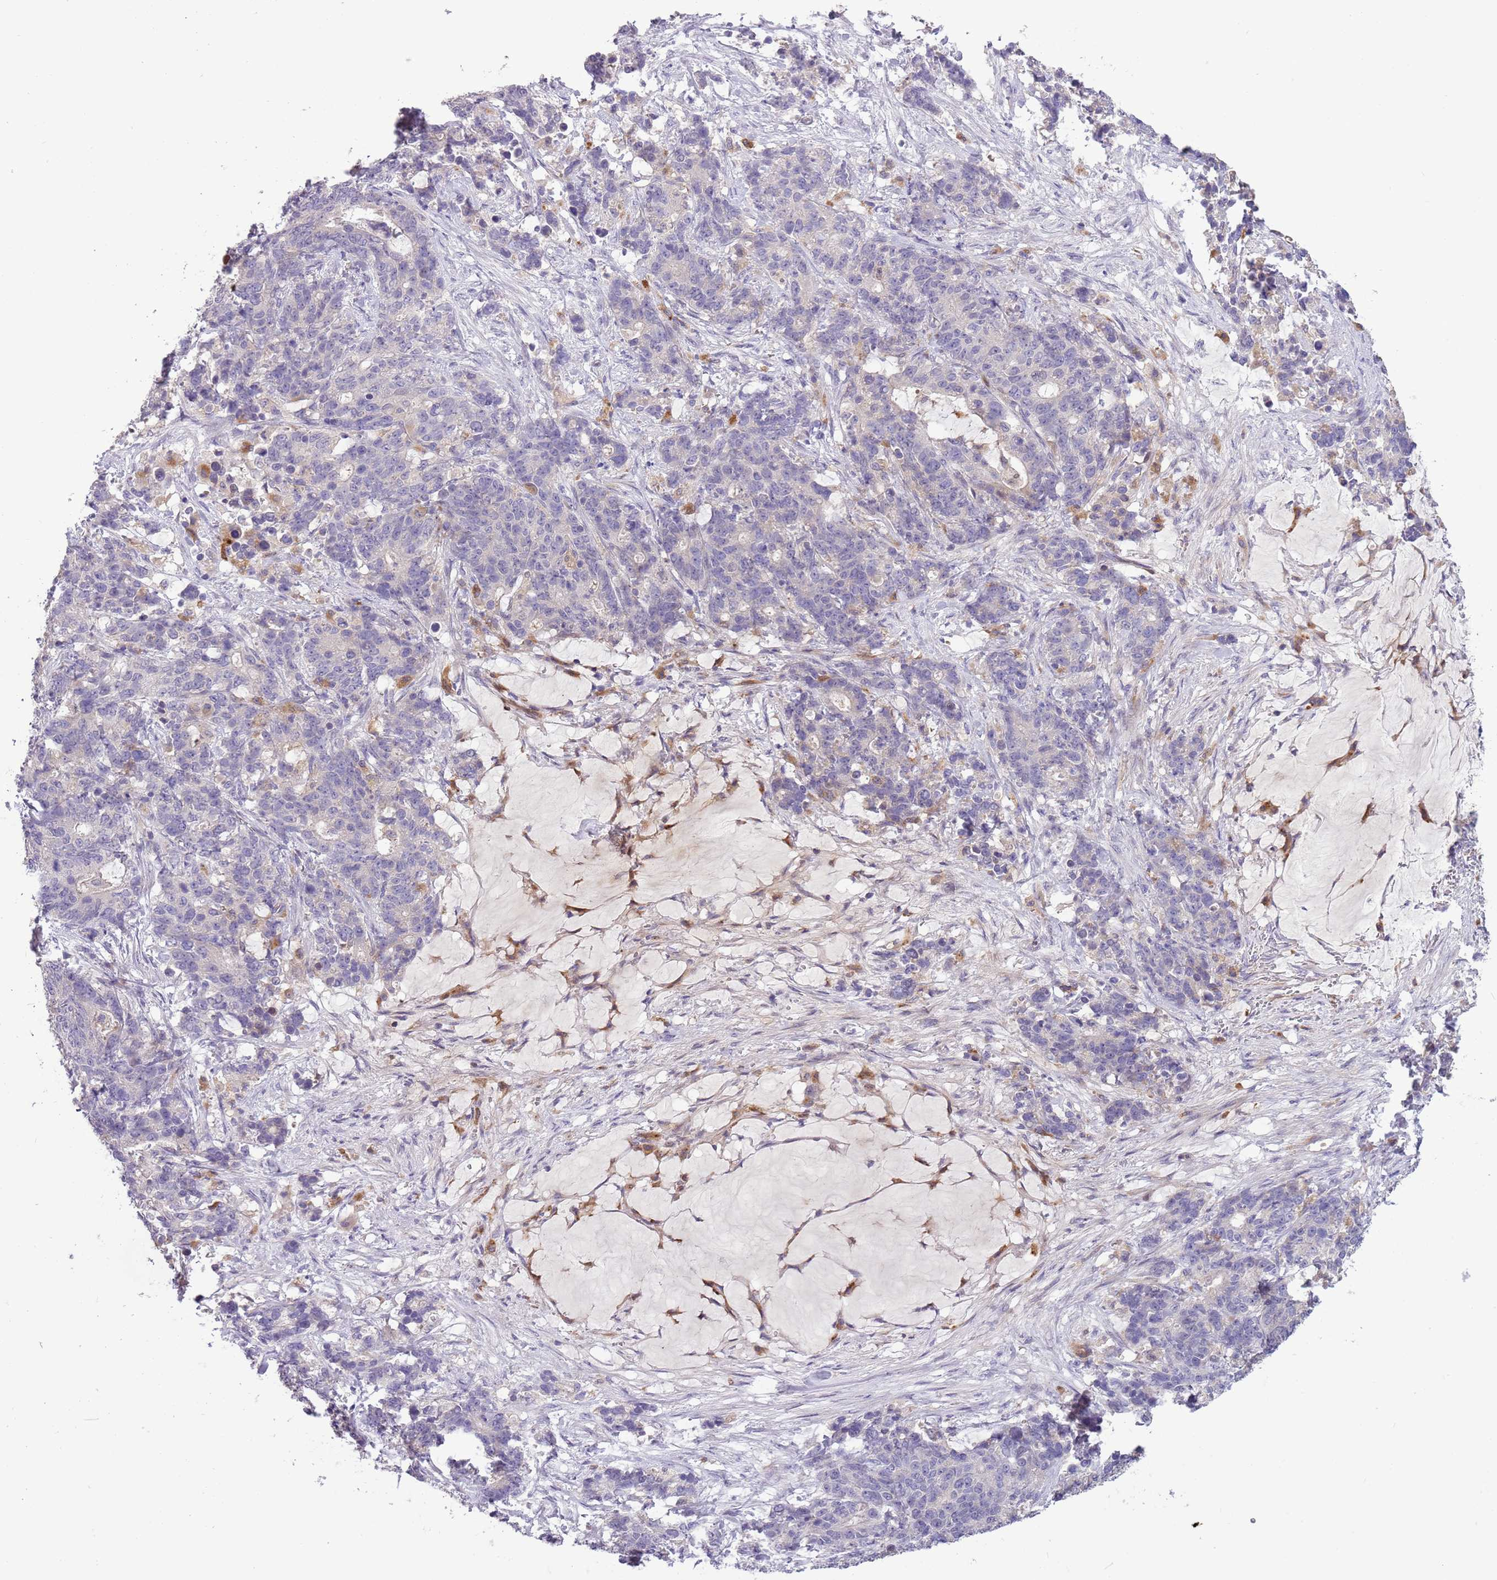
{"staining": {"intensity": "negative", "quantity": "none", "location": "none"}, "tissue": "stomach cancer", "cell_type": "Tumor cells", "image_type": "cancer", "snomed": [{"axis": "morphology", "description": "Normal tissue, NOS"}, {"axis": "morphology", "description": "Adenocarcinoma, NOS"}, {"axis": "topography", "description": "Stomach"}], "caption": "Stomach adenocarcinoma was stained to show a protein in brown. There is no significant positivity in tumor cells.", "gene": "SCAMP5", "patient": {"sex": "female", "age": 64}}